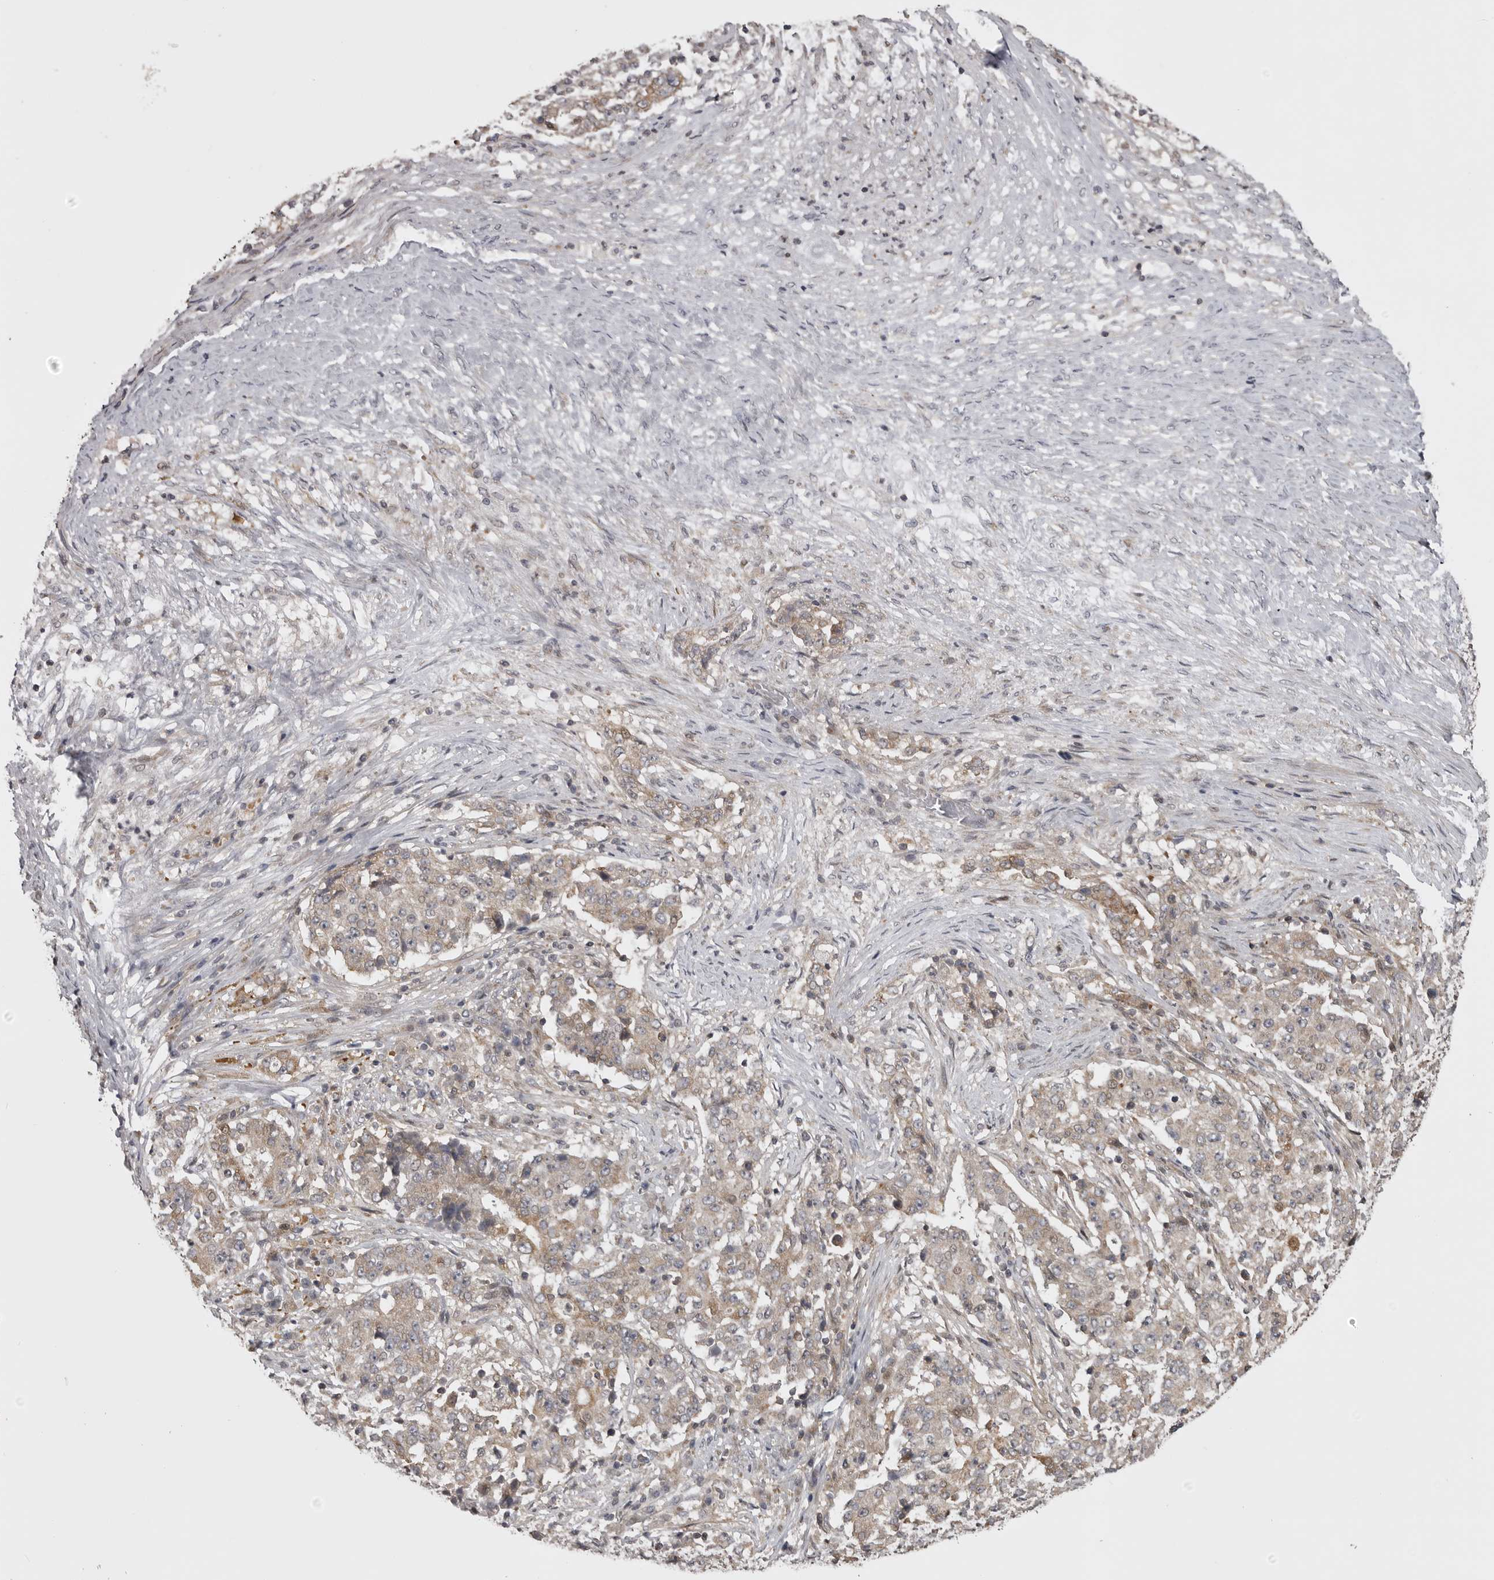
{"staining": {"intensity": "weak", "quantity": "25%-75%", "location": "cytoplasmic/membranous"}, "tissue": "stomach cancer", "cell_type": "Tumor cells", "image_type": "cancer", "snomed": [{"axis": "morphology", "description": "Adenocarcinoma, NOS"}, {"axis": "topography", "description": "Stomach"}], "caption": "Stomach cancer (adenocarcinoma) was stained to show a protein in brown. There is low levels of weak cytoplasmic/membranous expression in about 25%-75% of tumor cells. Ihc stains the protein in brown and the nuclei are stained blue.", "gene": "ZNRF1", "patient": {"sex": "male", "age": 59}}